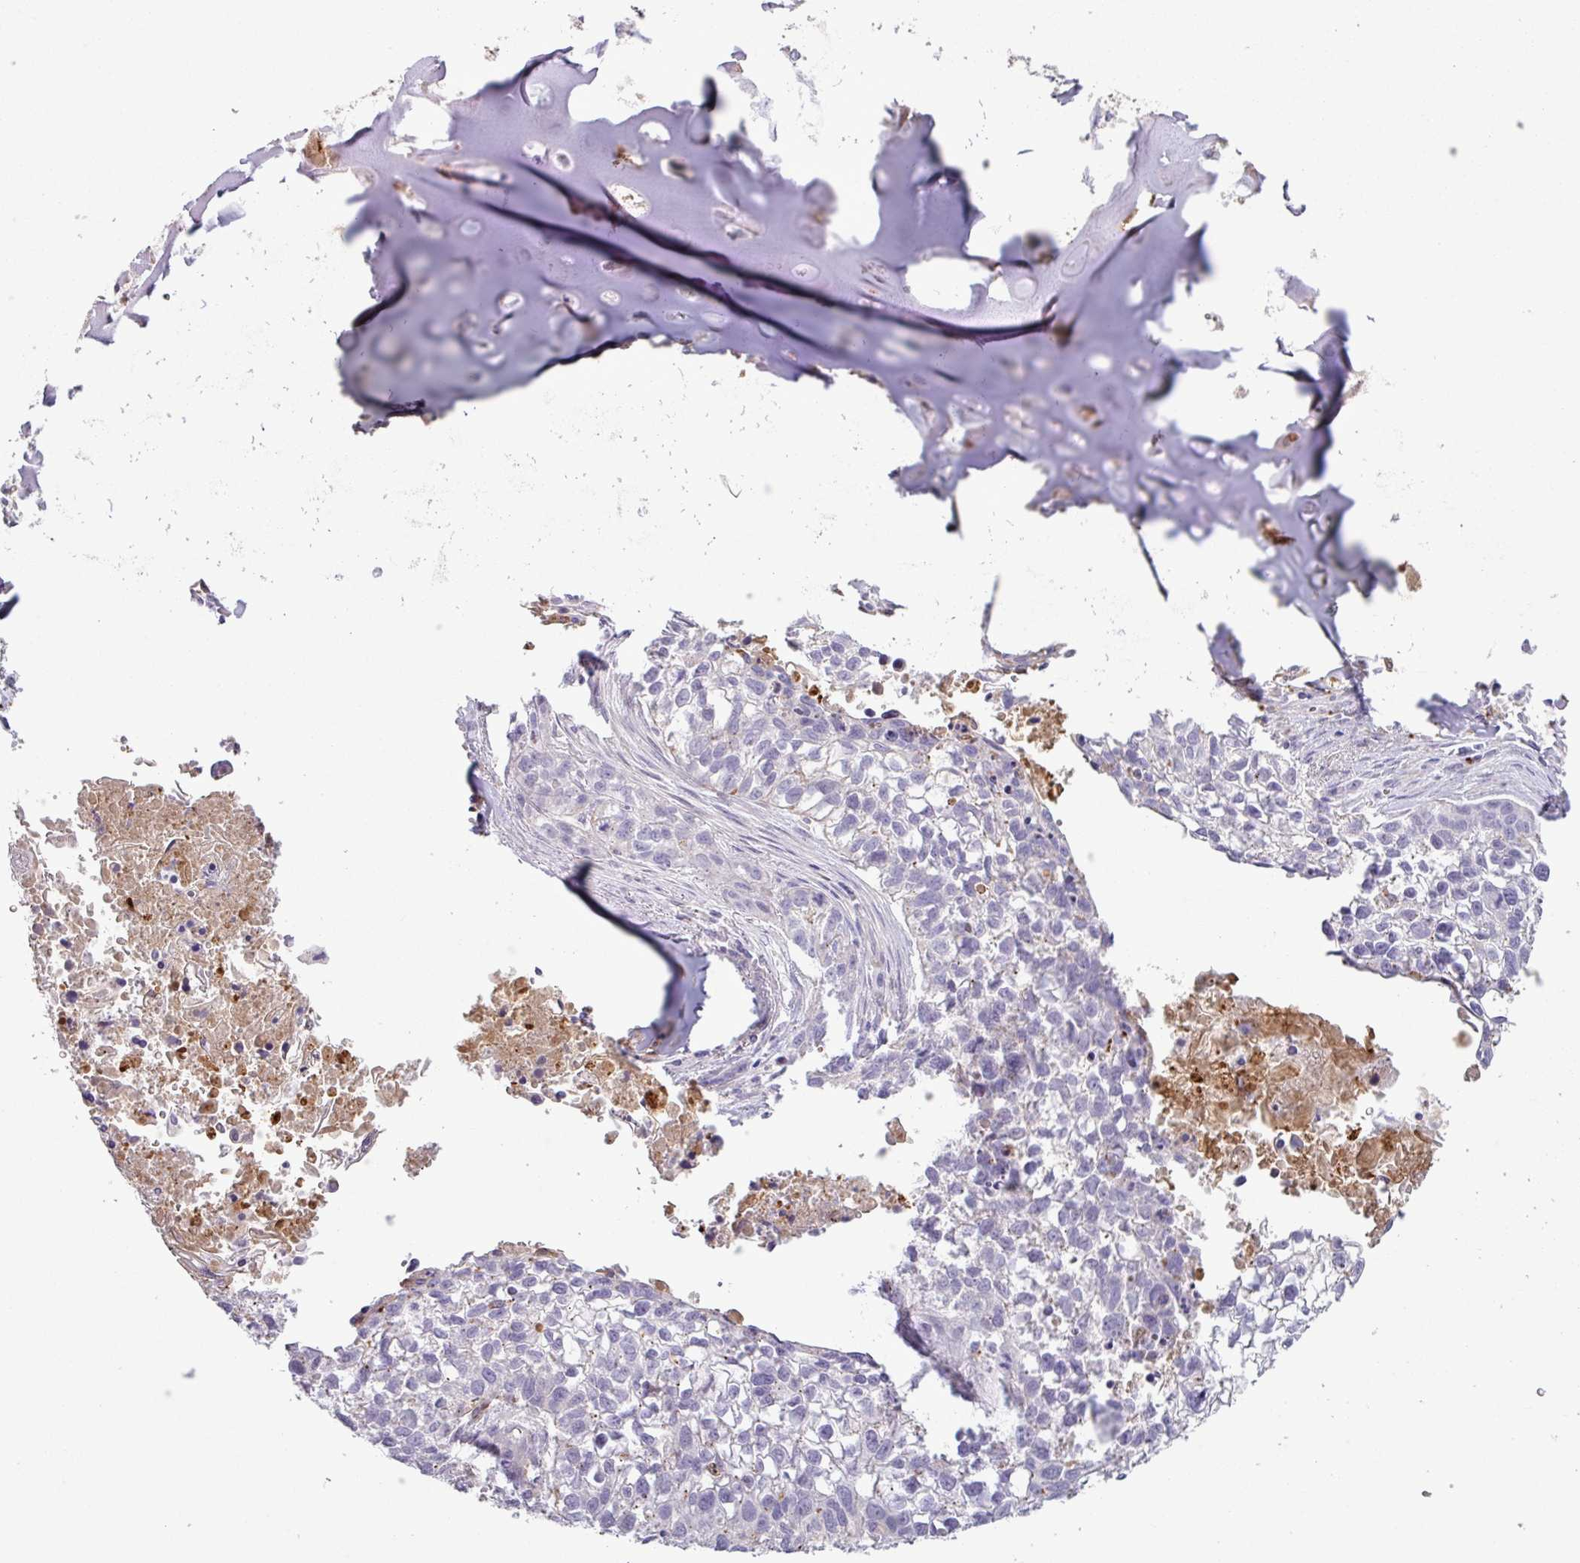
{"staining": {"intensity": "negative", "quantity": "none", "location": "none"}, "tissue": "lung cancer", "cell_type": "Tumor cells", "image_type": "cancer", "snomed": [{"axis": "morphology", "description": "Squamous cell carcinoma, NOS"}, {"axis": "topography", "description": "Lung"}], "caption": "Immunohistochemistry (IHC) photomicrograph of neoplastic tissue: lung cancer stained with DAB reveals no significant protein staining in tumor cells.", "gene": "C4B", "patient": {"sex": "male", "age": 74}}